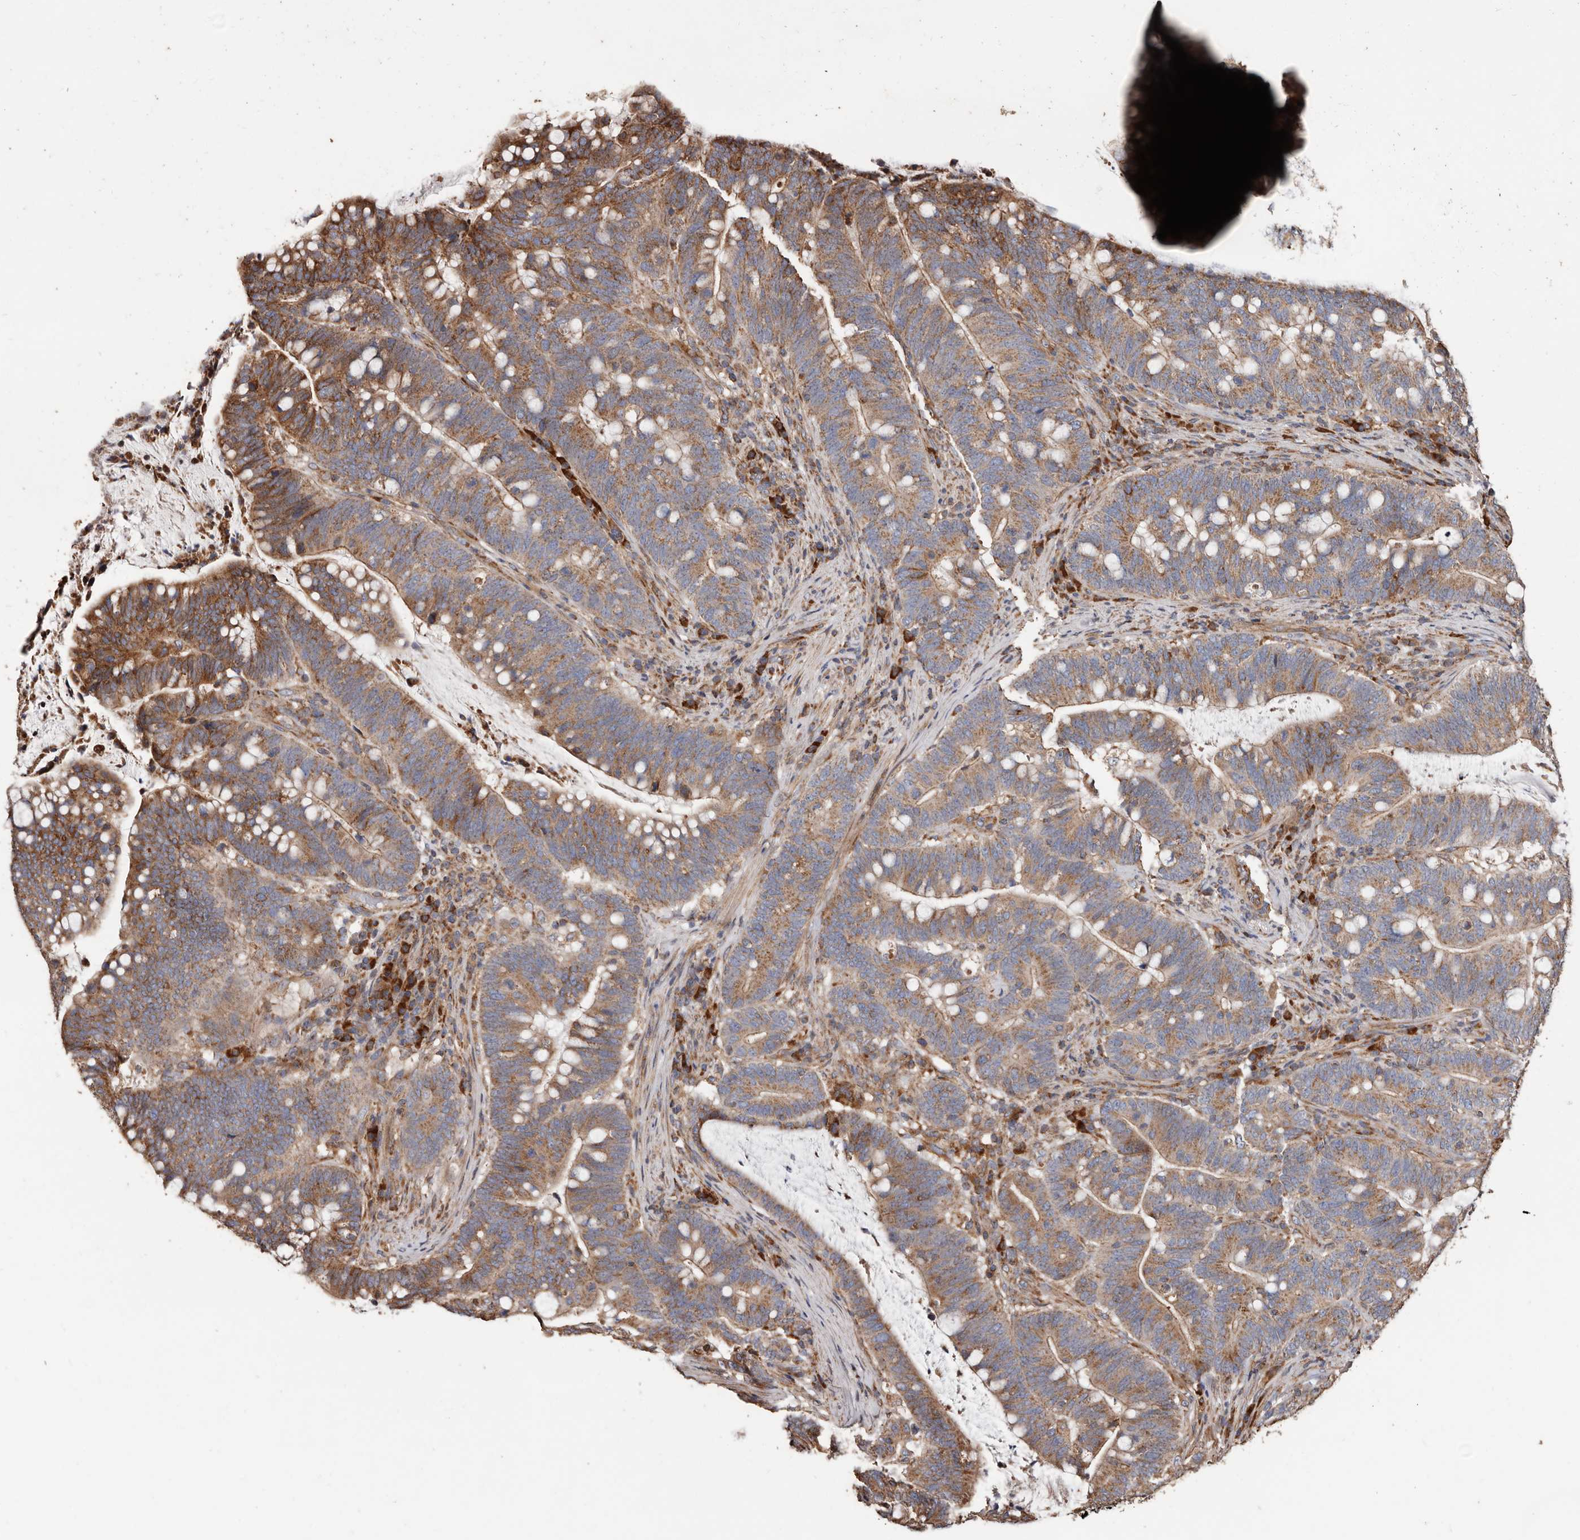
{"staining": {"intensity": "moderate", "quantity": ">75%", "location": "cytoplasmic/membranous"}, "tissue": "colorectal cancer", "cell_type": "Tumor cells", "image_type": "cancer", "snomed": [{"axis": "morphology", "description": "Adenocarcinoma, NOS"}, {"axis": "topography", "description": "Colon"}], "caption": "Colorectal cancer (adenocarcinoma) was stained to show a protein in brown. There is medium levels of moderate cytoplasmic/membranous staining in approximately >75% of tumor cells.", "gene": "OSGIN2", "patient": {"sex": "female", "age": 66}}